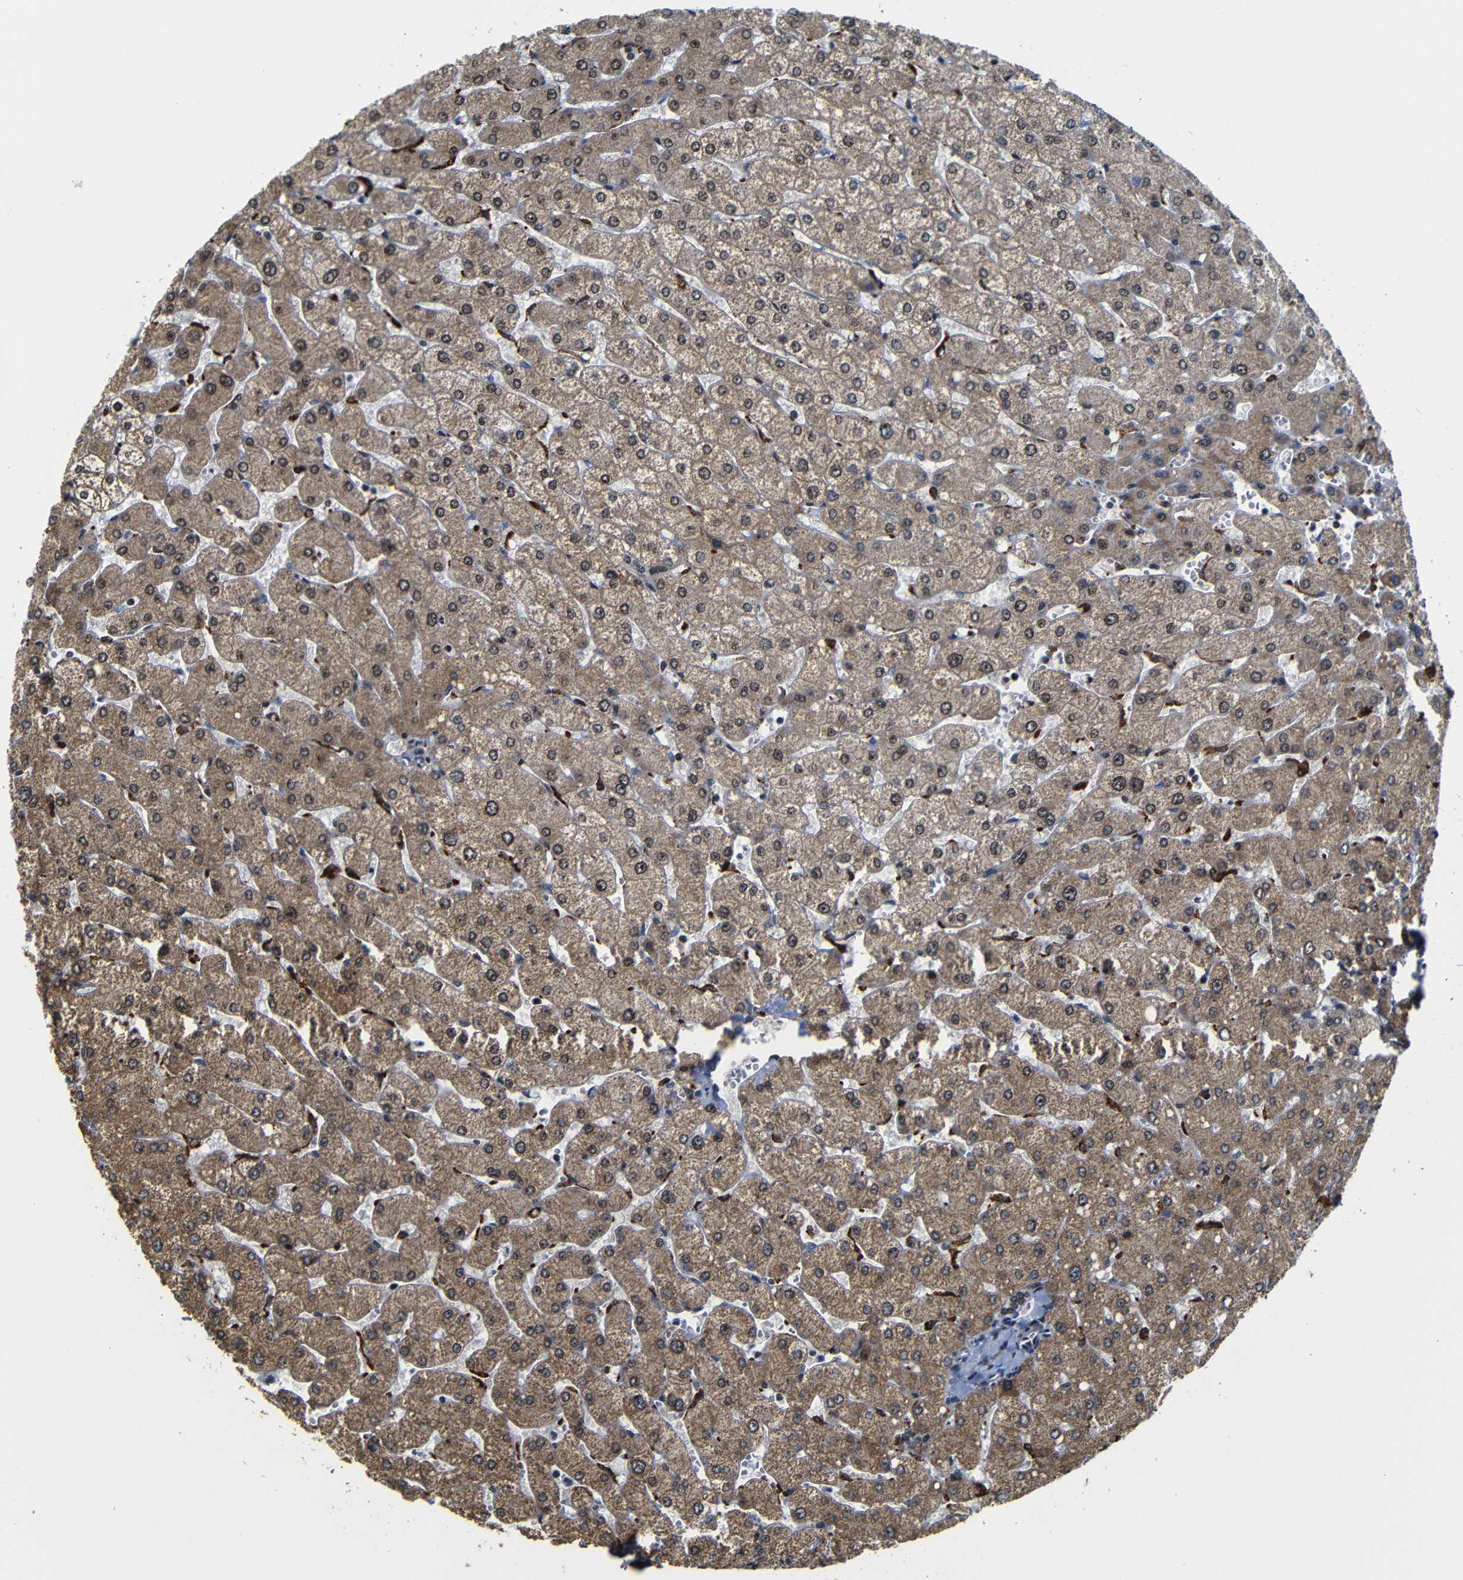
{"staining": {"intensity": "weak", "quantity": "25%-75%", "location": "nuclear"}, "tissue": "liver", "cell_type": "Cholangiocytes", "image_type": "normal", "snomed": [{"axis": "morphology", "description": "Normal tissue, NOS"}, {"axis": "topography", "description": "Liver"}], "caption": "This photomicrograph reveals immunohistochemistry (IHC) staining of benign human liver, with low weak nuclear positivity in approximately 25%-75% of cholangiocytes.", "gene": "MYC", "patient": {"sex": "male", "age": 55}}